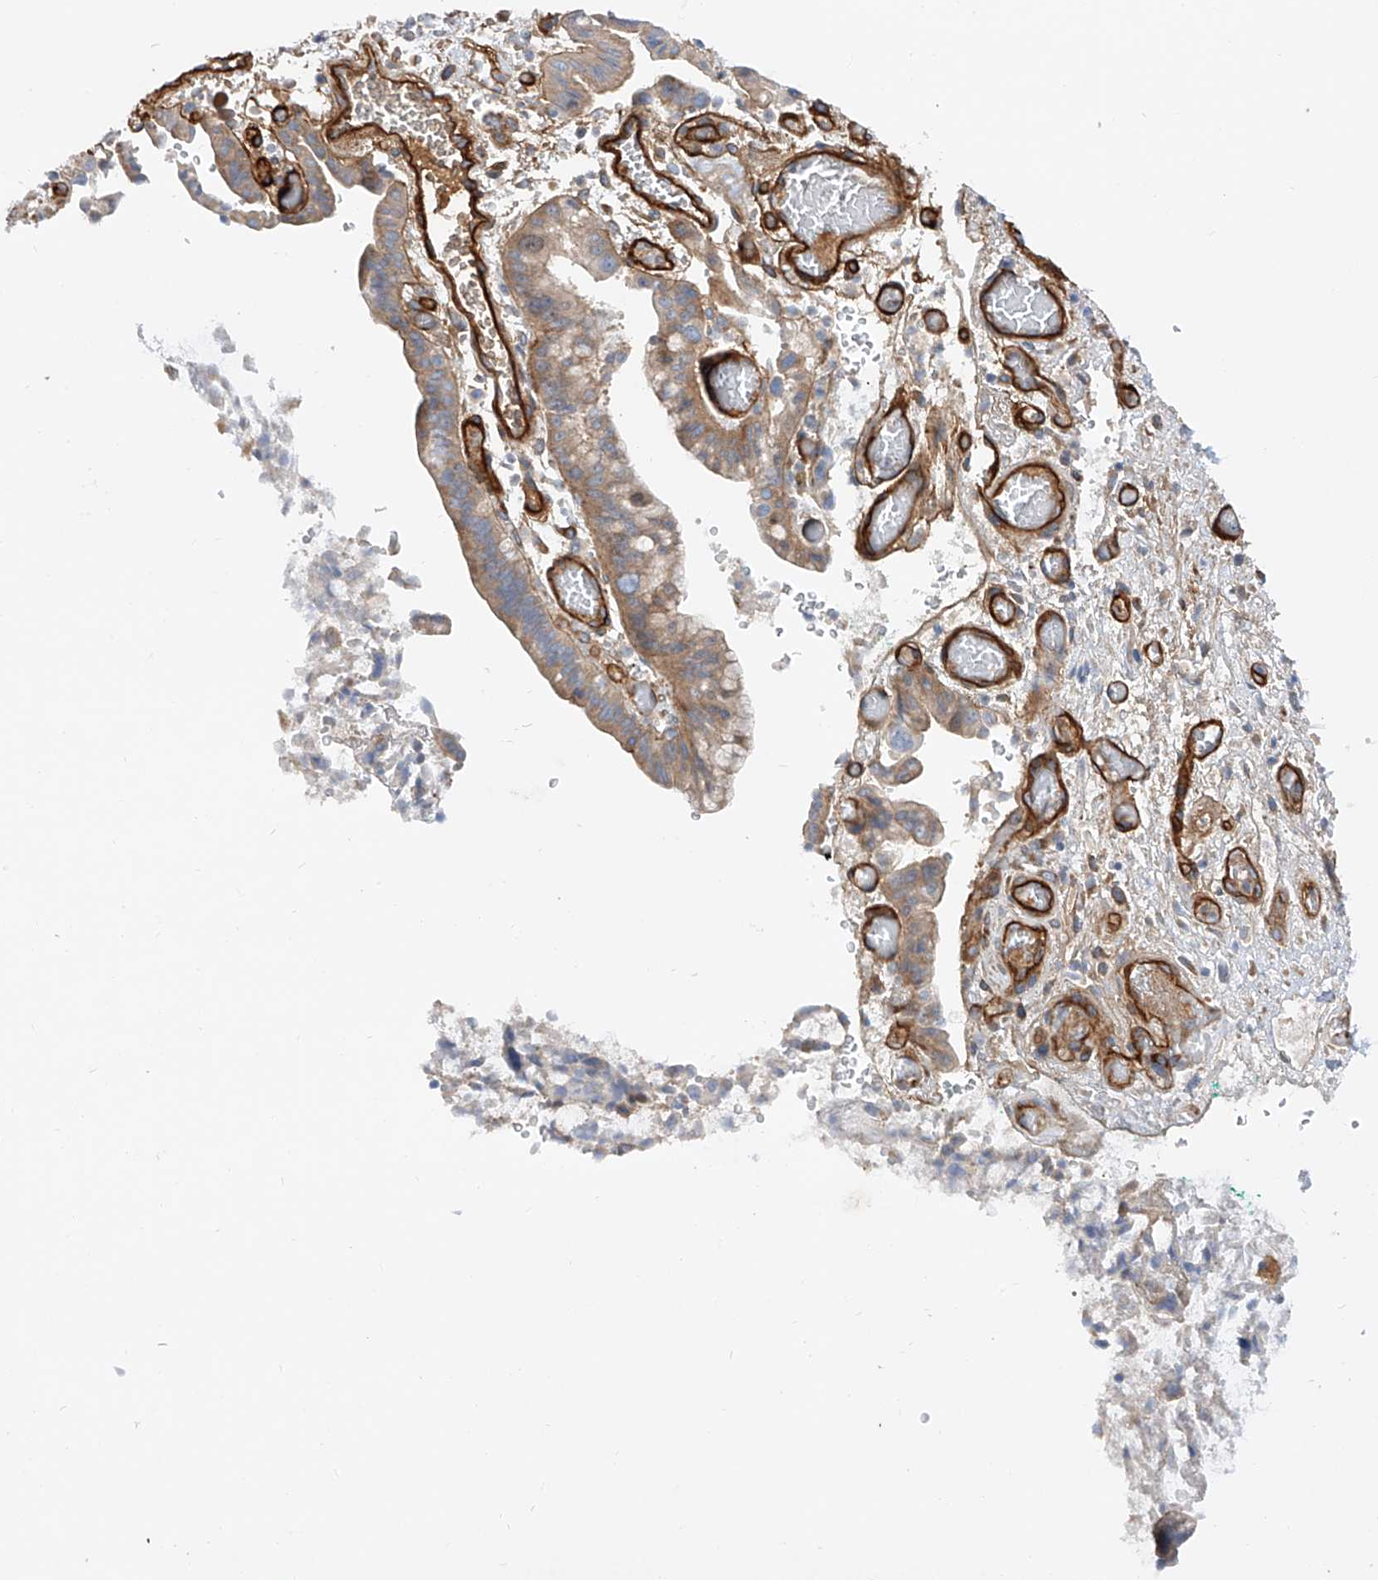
{"staining": {"intensity": "weak", "quantity": "25%-75%", "location": "cytoplasmic/membranous"}, "tissue": "liver cancer", "cell_type": "Tumor cells", "image_type": "cancer", "snomed": [{"axis": "morphology", "description": "Cholangiocarcinoma"}, {"axis": "topography", "description": "Liver"}], "caption": "Liver cholangiocarcinoma stained with immunohistochemistry shows weak cytoplasmic/membranous positivity in about 25%-75% of tumor cells.", "gene": "LCA5", "patient": {"sex": "female", "age": 54}}